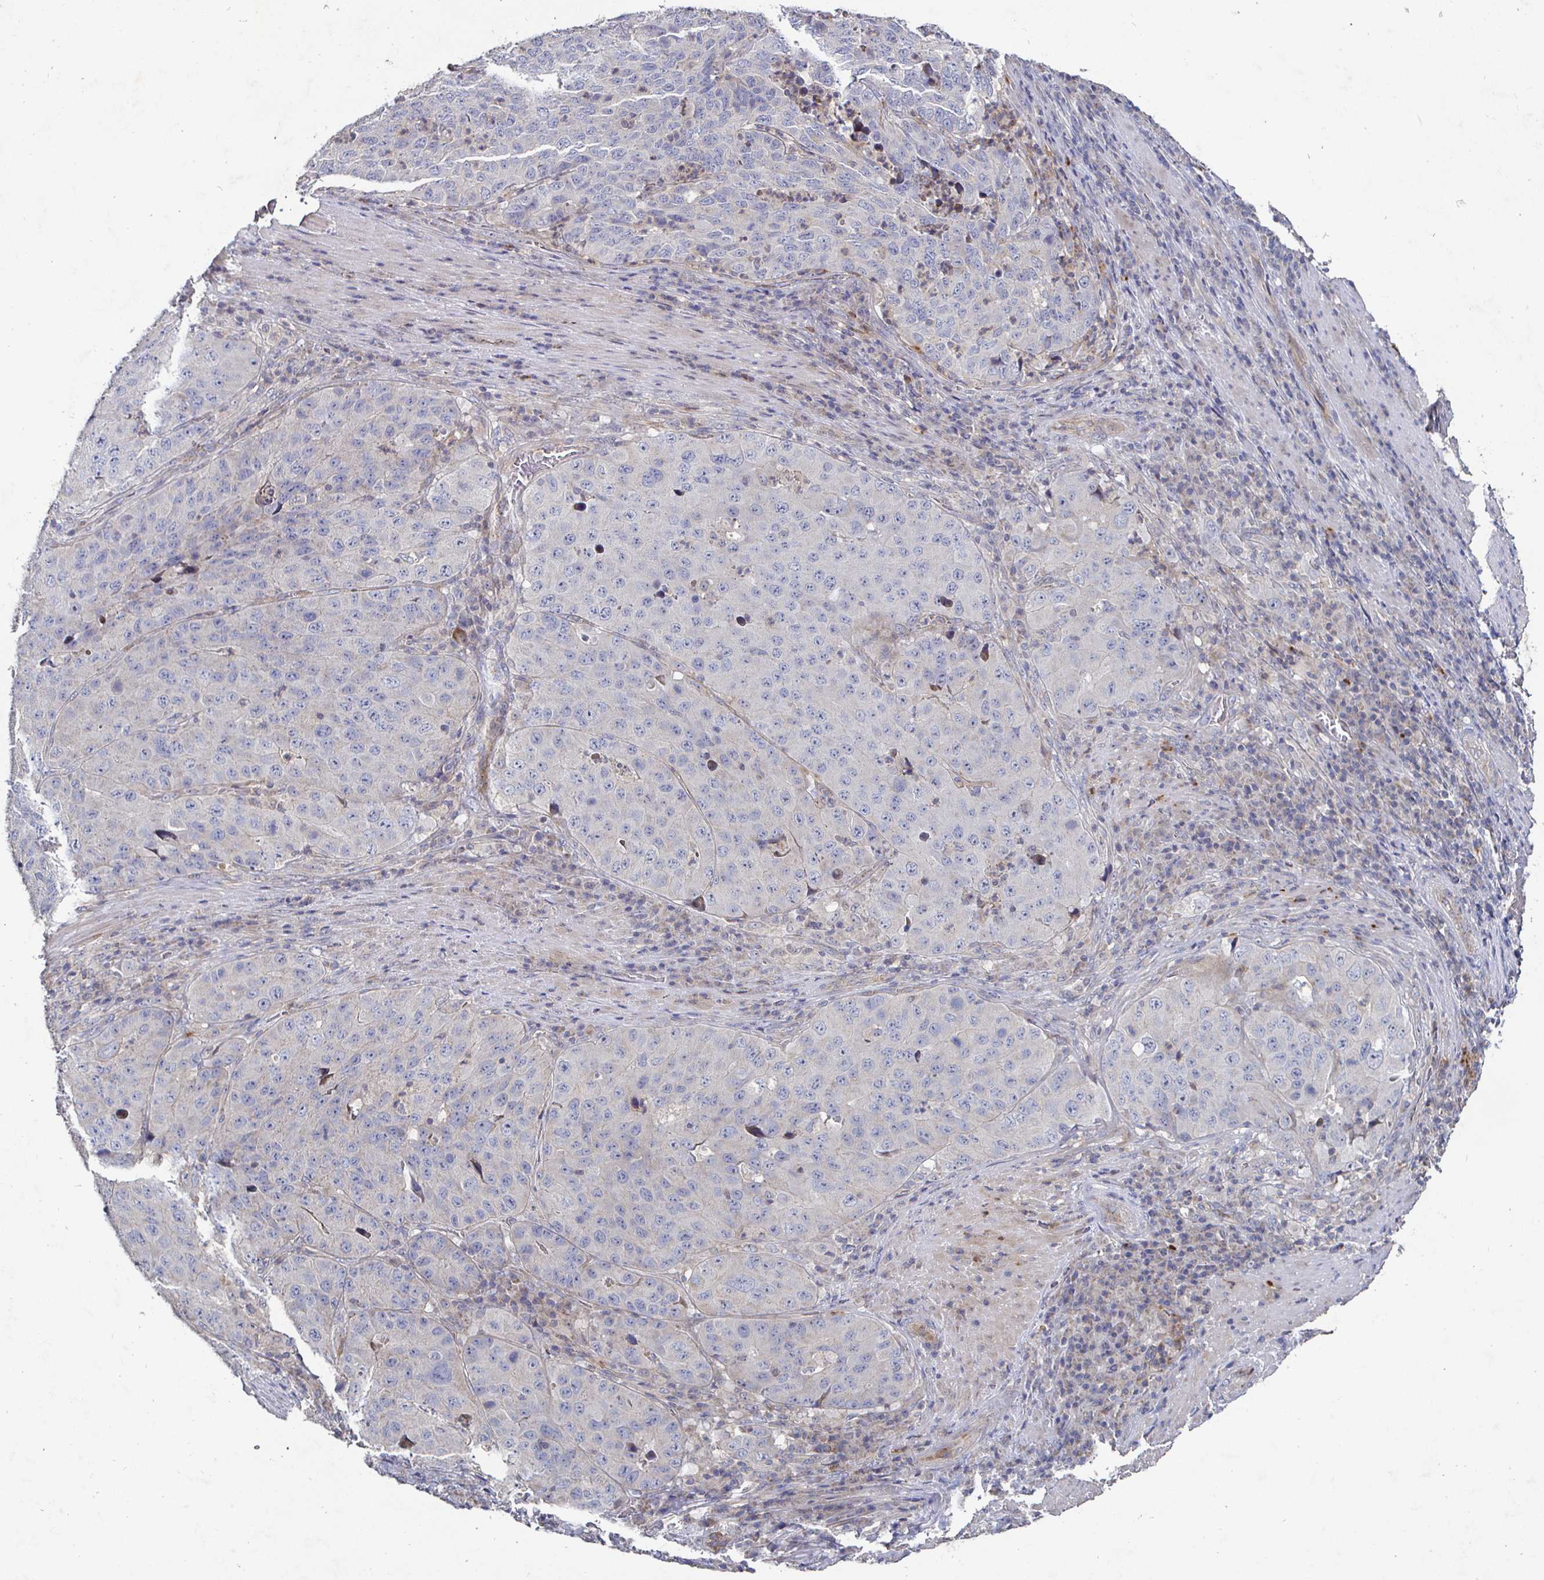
{"staining": {"intensity": "negative", "quantity": "none", "location": "none"}, "tissue": "stomach cancer", "cell_type": "Tumor cells", "image_type": "cancer", "snomed": [{"axis": "morphology", "description": "Adenocarcinoma, NOS"}, {"axis": "topography", "description": "Stomach"}], "caption": "This is a image of immunohistochemistry (IHC) staining of stomach cancer (adenocarcinoma), which shows no staining in tumor cells.", "gene": "NRSN1", "patient": {"sex": "male", "age": 71}}